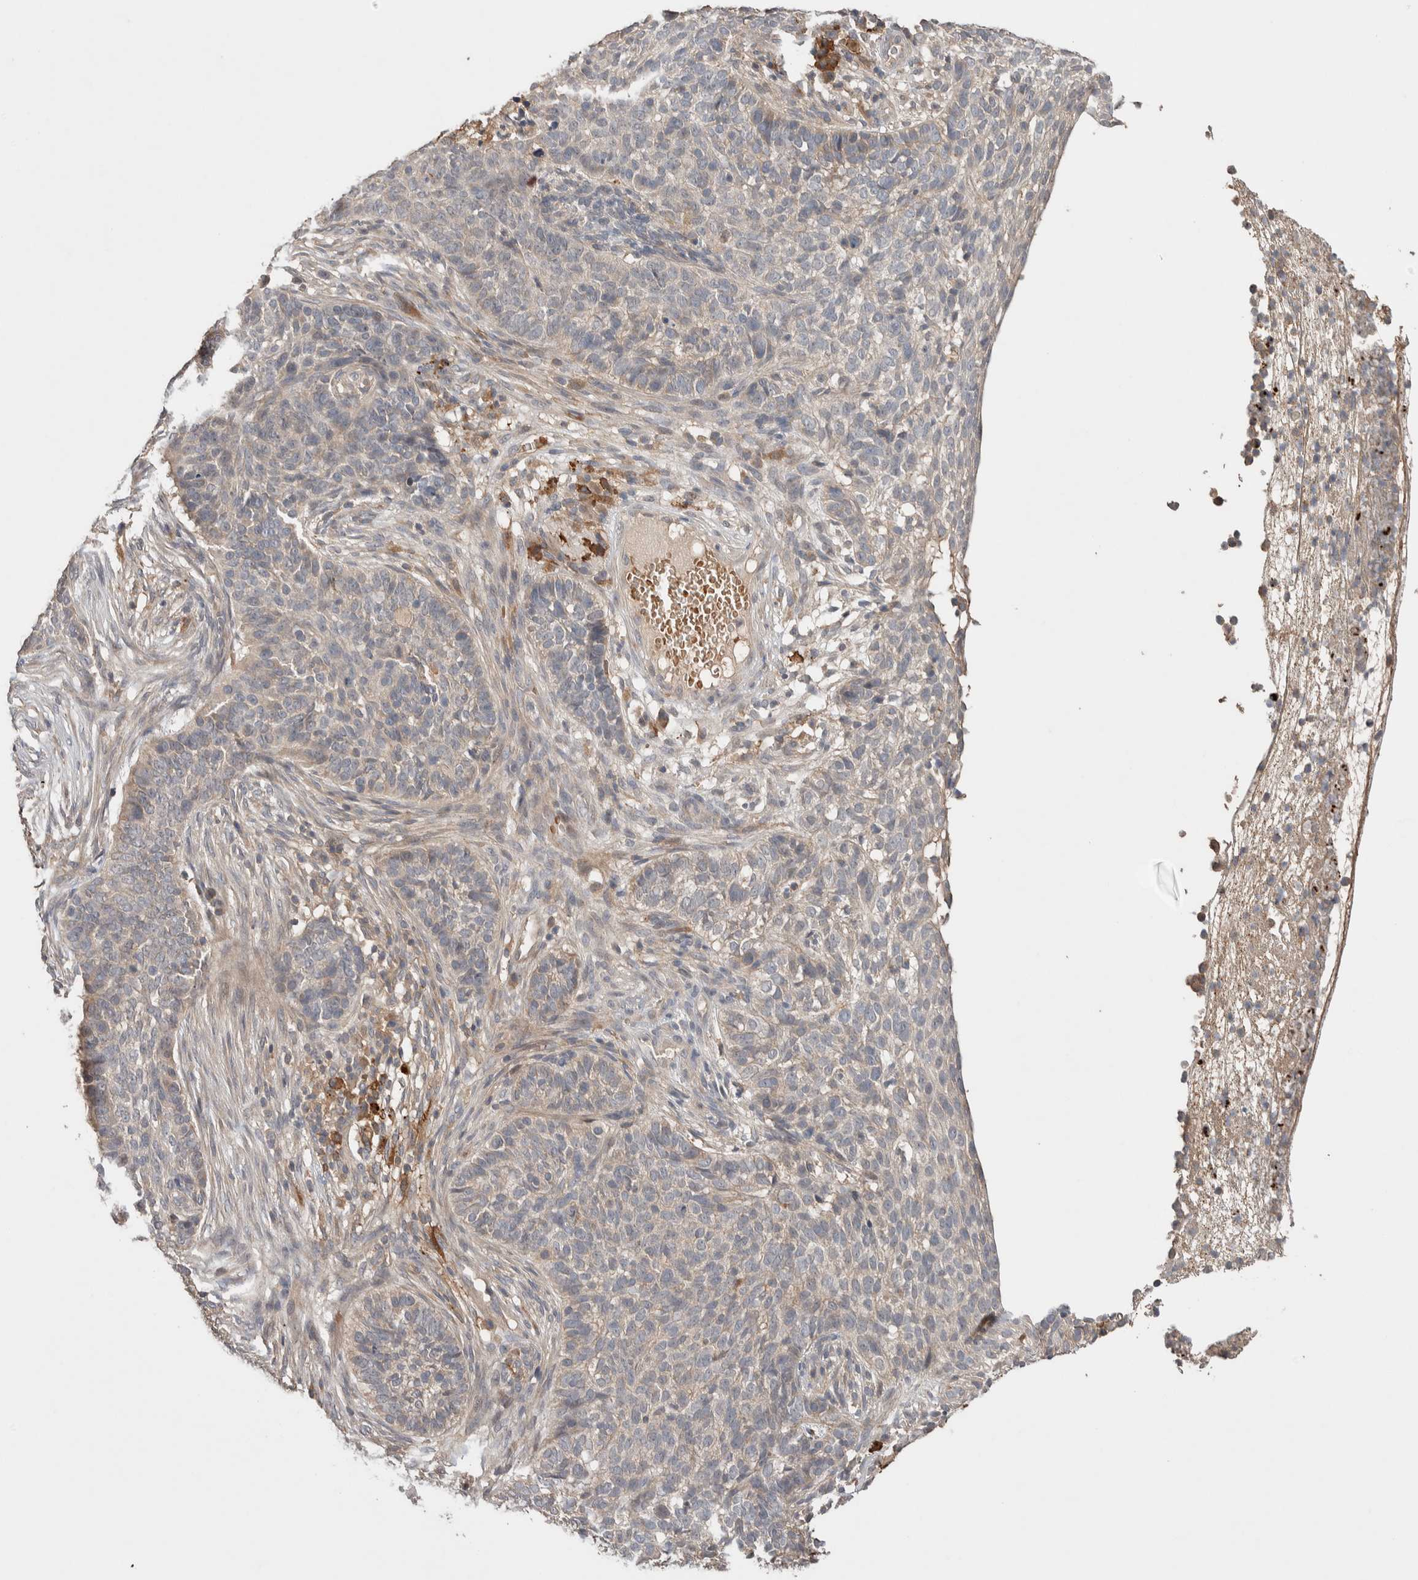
{"staining": {"intensity": "negative", "quantity": "none", "location": "none"}, "tissue": "skin cancer", "cell_type": "Tumor cells", "image_type": "cancer", "snomed": [{"axis": "morphology", "description": "Basal cell carcinoma"}, {"axis": "topography", "description": "Skin"}], "caption": "High magnification brightfield microscopy of skin basal cell carcinoma stained with DAB (brown) and counterstained with hematoxylin (blue): tumor cells show no significant expression. (DAB (3,3'-diaminobenzidine) IHC visualized using brightfield microscopy, high magnification).", "gene": "WDR91", "patient": {"sex": "male", "age": 85}}